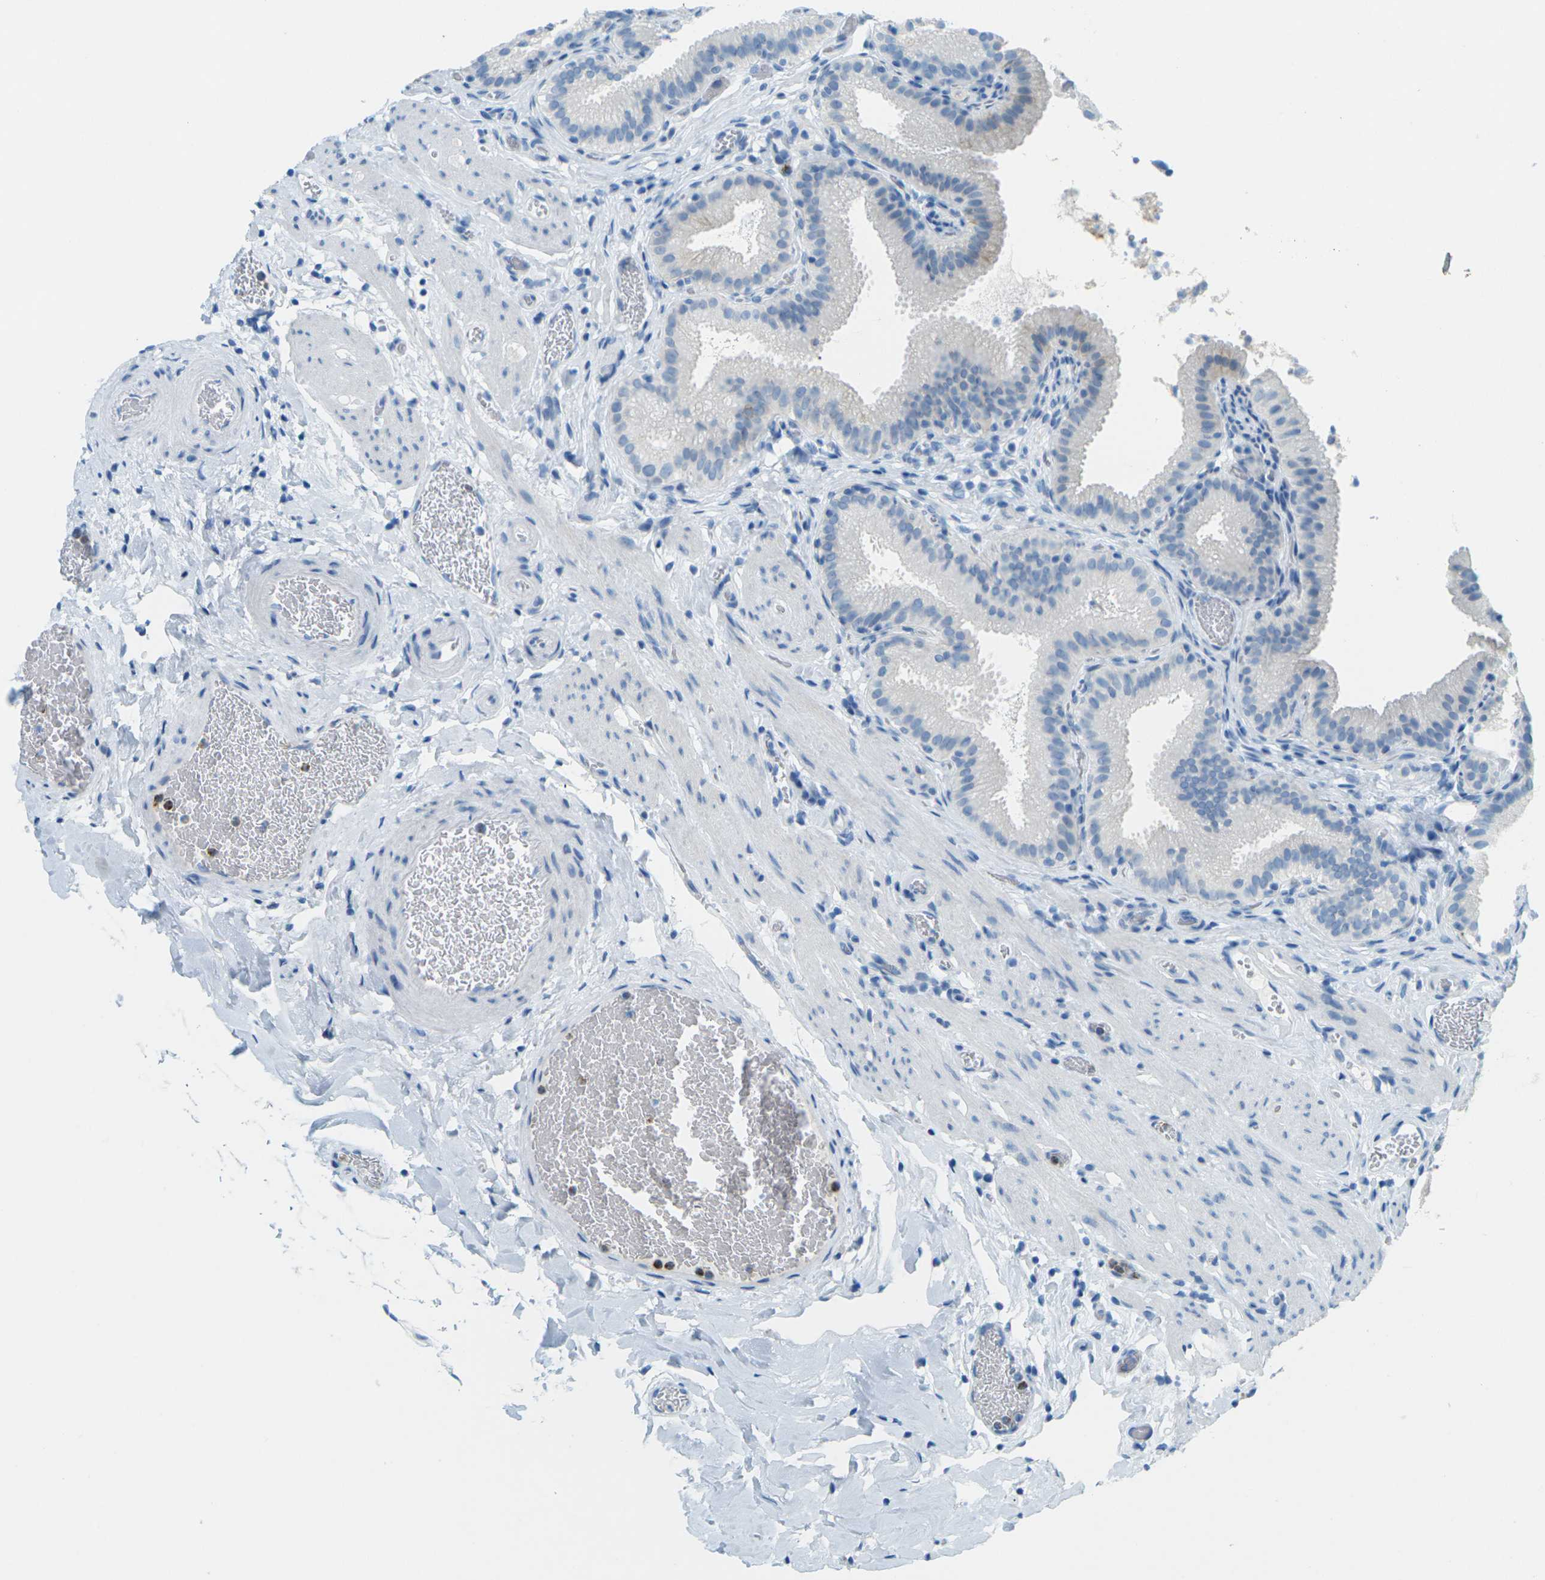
{"staining": {"intensity": "negative", "quantity": "none", "location": "none"}, "tissue": "gallbladder", "cell_type": "Glandular cells", "image_type": "normal", "snomed": [{"axis": "morphology", "description": "Normal tissue, NOS"}, {"axis": "topography", "description": "Gallbladder"}], "caption": "Glandular cells are negative for brown protein staining in unremarkable gallbladder. The staining was performed using DAB (3,3'-diaminobenzidine) to visualize the protein expression in brown, while the nuclei were stained in blue with hematoxylin (Magnification: 20x).", "gene": "CDH16", "patient": {"sex": "male", "age": 54}}